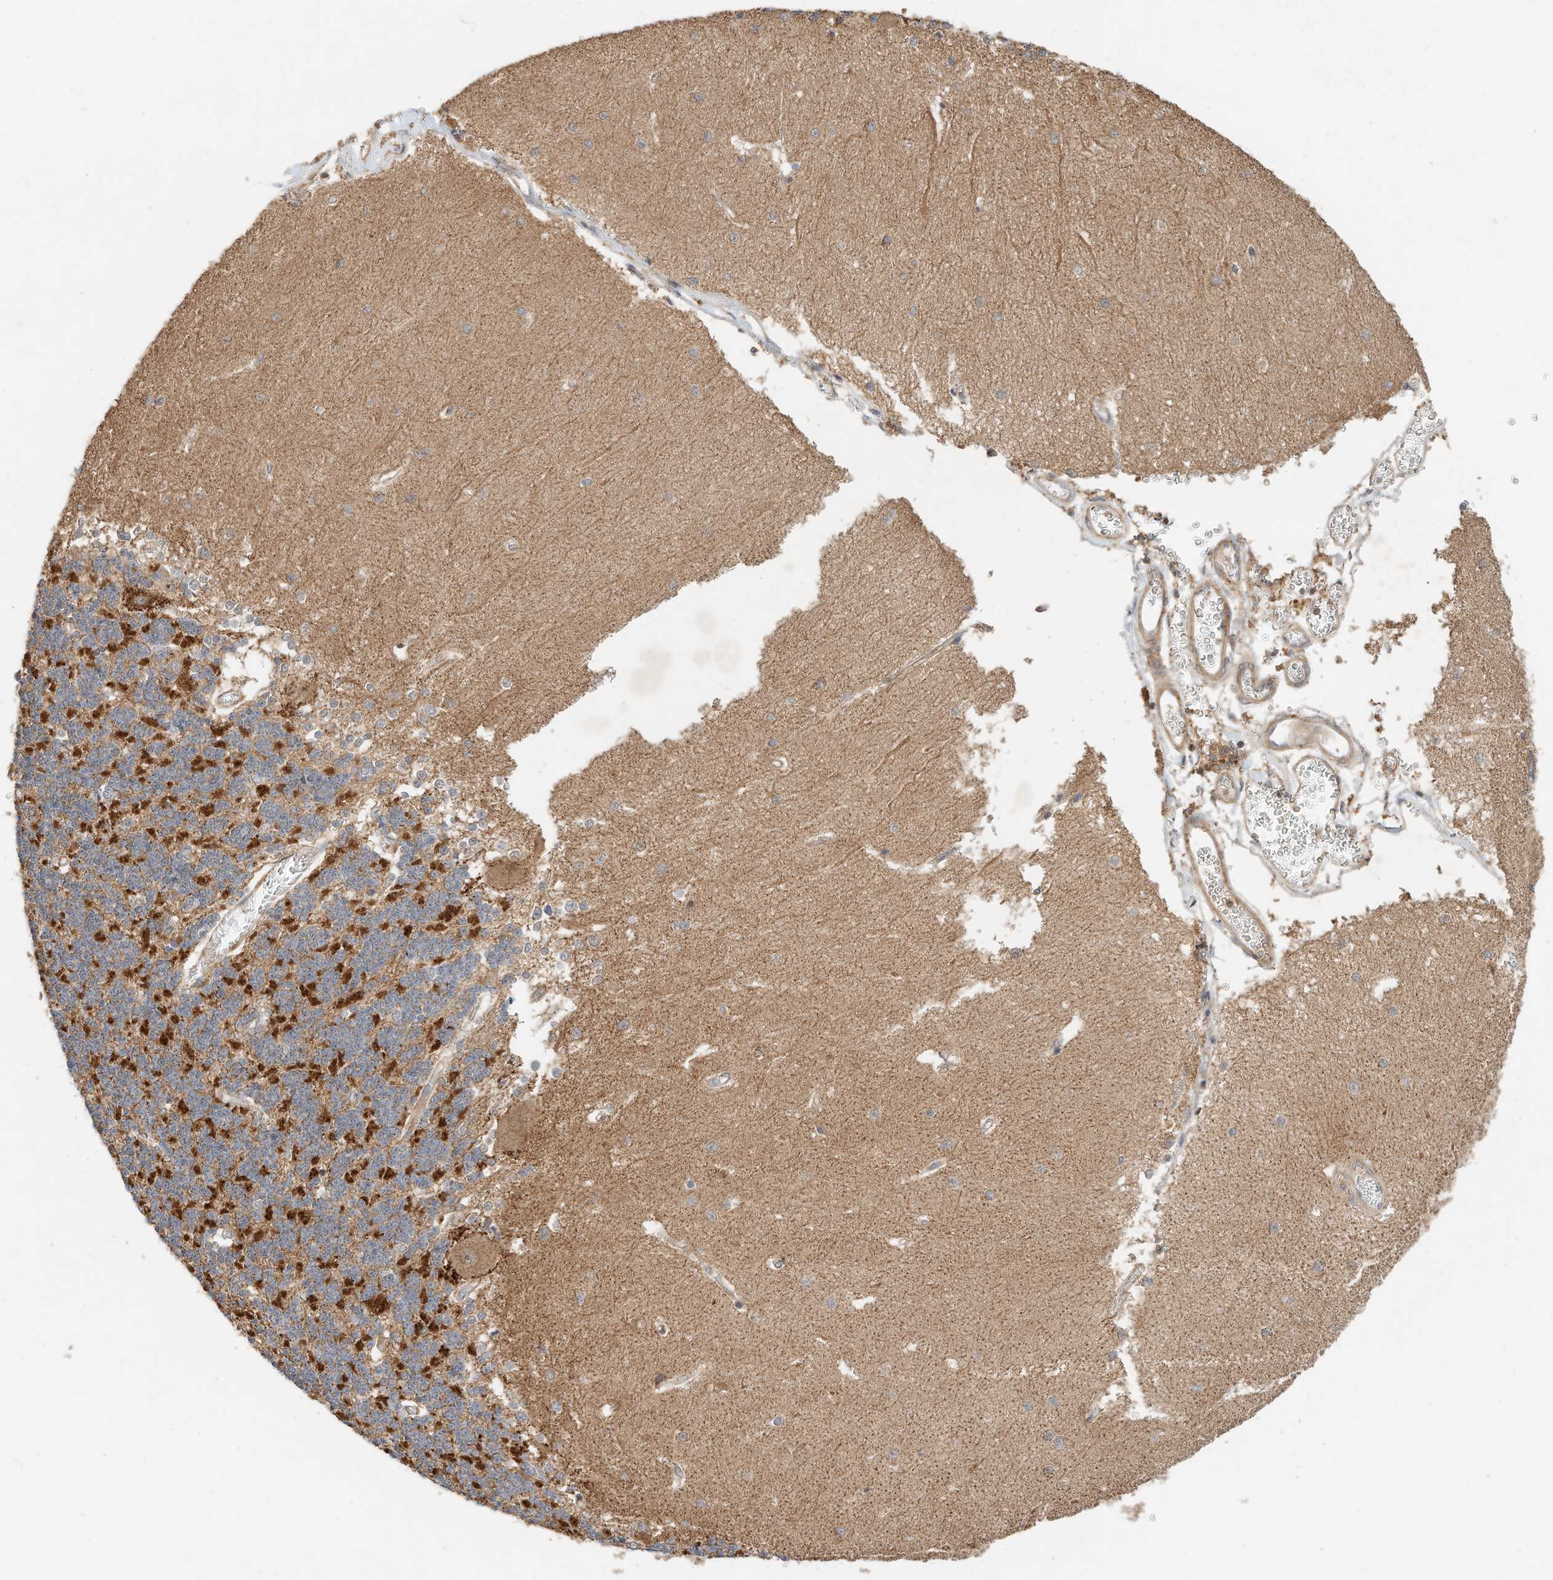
{"staining": {"intensity": "strong", "quantity": "25%-75%", "location": "cytoplasmic/membranous"}, "tissue": "cerebellum", "cell_type": "Cells in granular layer", "image_type": "normal", "snomed": [{"axis": "morphology", "description": "Normal tissue, NOS"}, {"axis": "topography", "description": "Cerebellum"}], "caption": "This is a micrograph of IHC staining of benign cerebellum, which shows strong positivity in the cytoplasmic/membranous of cells in granular layer.", "gene": "CPAMD8", "patient": {"sex": "male", "age": 37}}